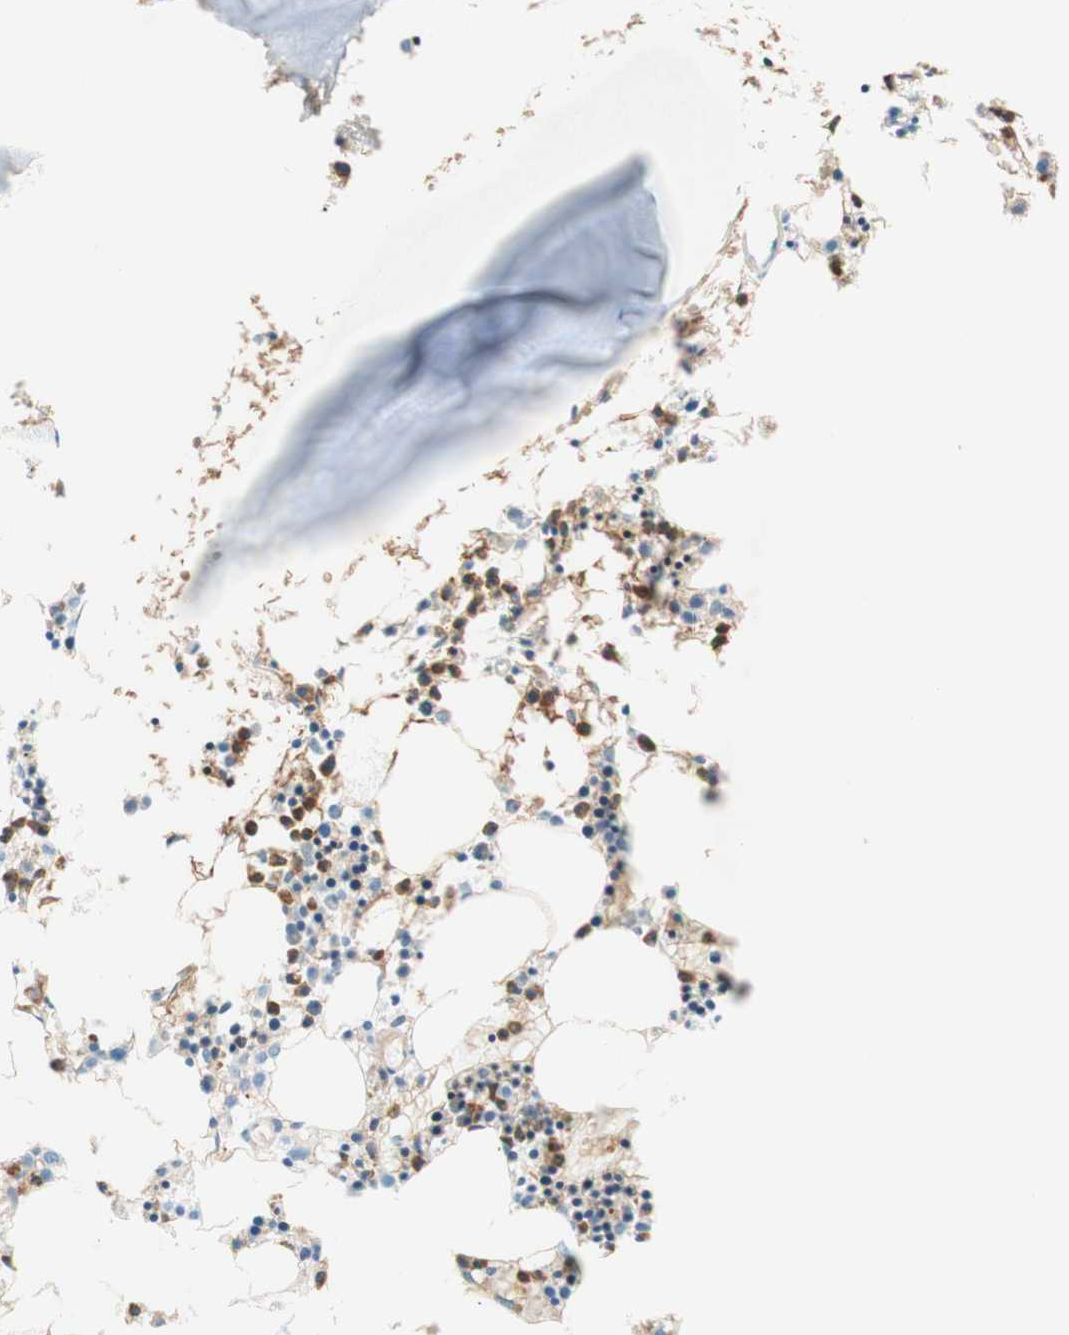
{"staining": {"intensity": "moderate", "quantity": ">75%", "location": "cytoplasmic/membranous,nuclear"}, "tissue": "bone marrow", "cell_type": "Hematopoietic cells", "image_type": "normal", "snomed": [{"axis": "morphology", "description": "Normal tissue, NOS"}, {"axis": "morphology", "description": "Inflammation, NOS"}, {"axis": "topography", "description": "Bone marrow"}], "caption": "Immunohistochemical staining of unremarkable bone marrow exhibits medium levels of moderate cytoplasmic/membranous,nuclear staining in about >75% of hematopoietic cells. The staining was performed using DAB, with brown indicating positive protein expression. Nuclei are stained blue with hematoxylin.", "gene": "STOM", "patient": {"sex": "male", "age": 14}}